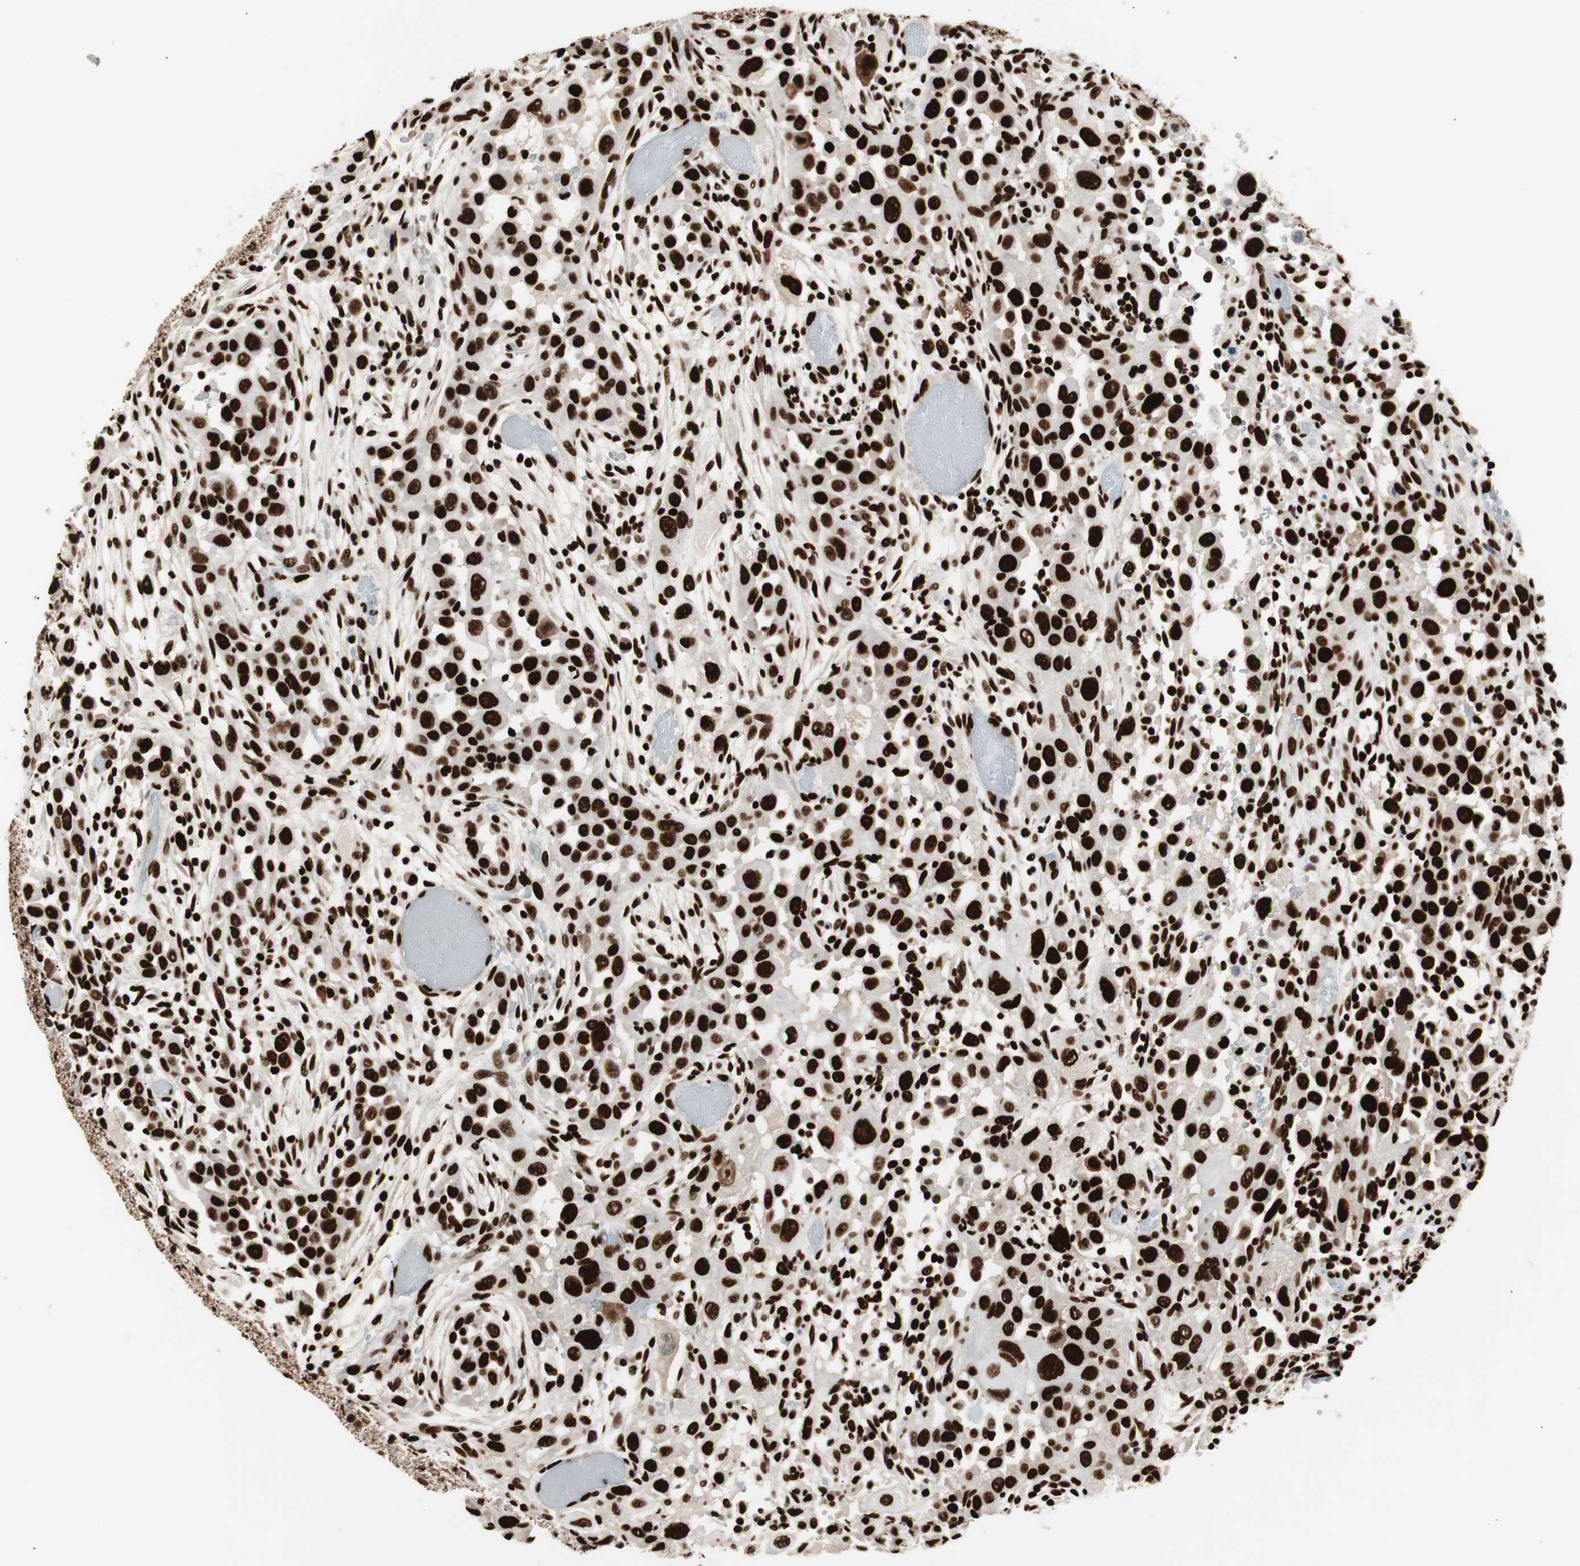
{"staining": {"intensity": "strong", "quantity": ">75%", "location": "nuclear"}, "tissue": "head and neck cancer", "cell_type": "Tumor cells", "image_type": "cancer", "snomed": [{"axis": "morphology", "description": "Carcinoma, NOS"}, {"axis": "topography", "description": "Head-Neck"}], "caption": "Head and neck cancer stained for a protein (brown) reveals strong nuclear positive expression in approximately >75% of tumor cells.", "gene": "MTA2", "patient": {"sex": "male", "age": 87}}